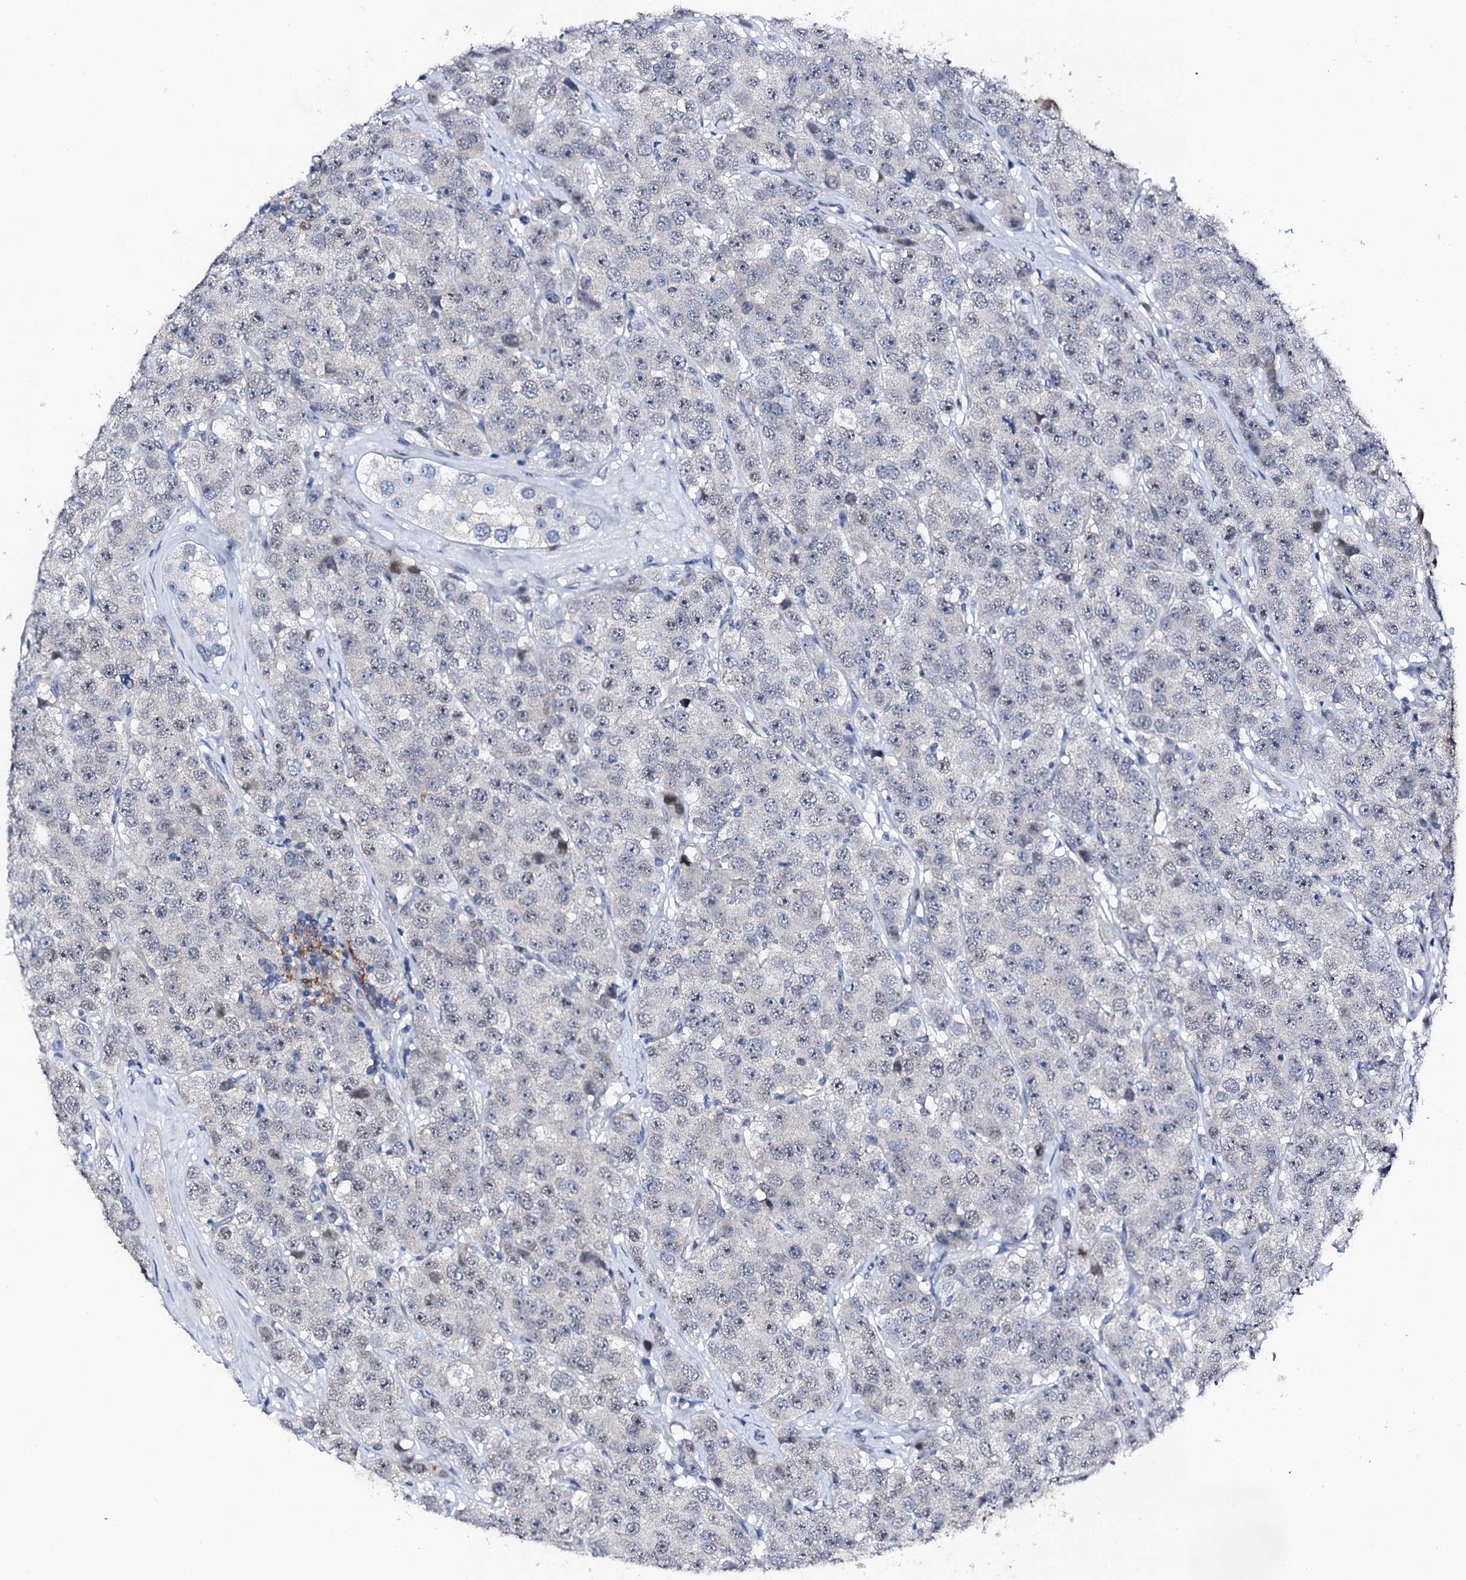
{"staining": {"intensity": "negative", "quantity": "none", "location": "none"}, "tissue": "testis cancer", "cell_type": "Tumor cells", "image_type": "cancer", "snomed": [{"axis": "morphology", "description": "Seminoma, NOS"}, {"axis": "topography", "description": "Testis"}], "caption": "The micrograph displays no staining of tumor cells in testis cancer (seminoma). (Immunohistochemistry, brightfield microscopy, high magnification).", "gene": "TRAFD1", "patient": {"sex": "male", "age": 28}}